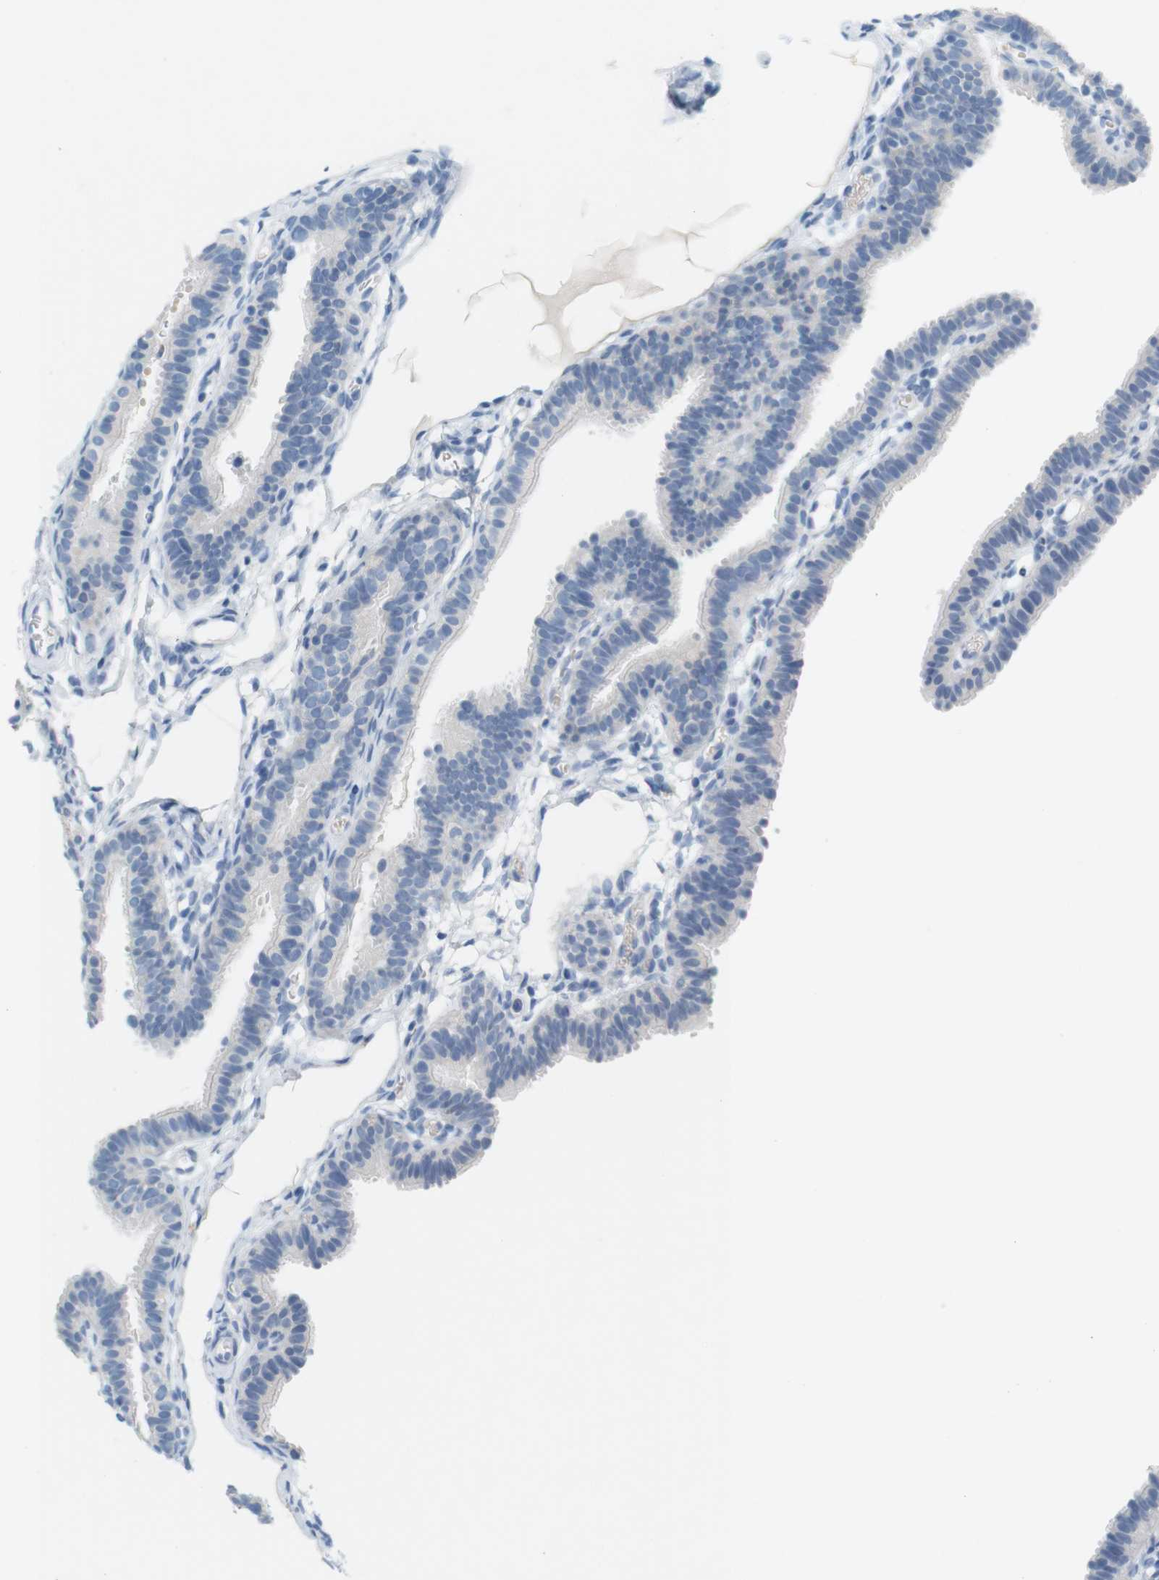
{"staining": {"intensity": "negative", "quantity": "none", "location": "none"}, "tissue": "fallopian tube", "cell_type": "Glandular cells", "image_type": "normal", "snomed": [{"axis": "morphology", "description": "Normal tissue, NOS"}, {"axis": "topography", "description": "Fallopian tube"}, {"axis": "topography", "description": "Placenta"}], "caption": "DAB immunohistochemical staining of benign fallopian tube reveals no significant expression in glandular cells.", "gene": "LRRK2", "patient": {"sex": "female", "age": 34}}